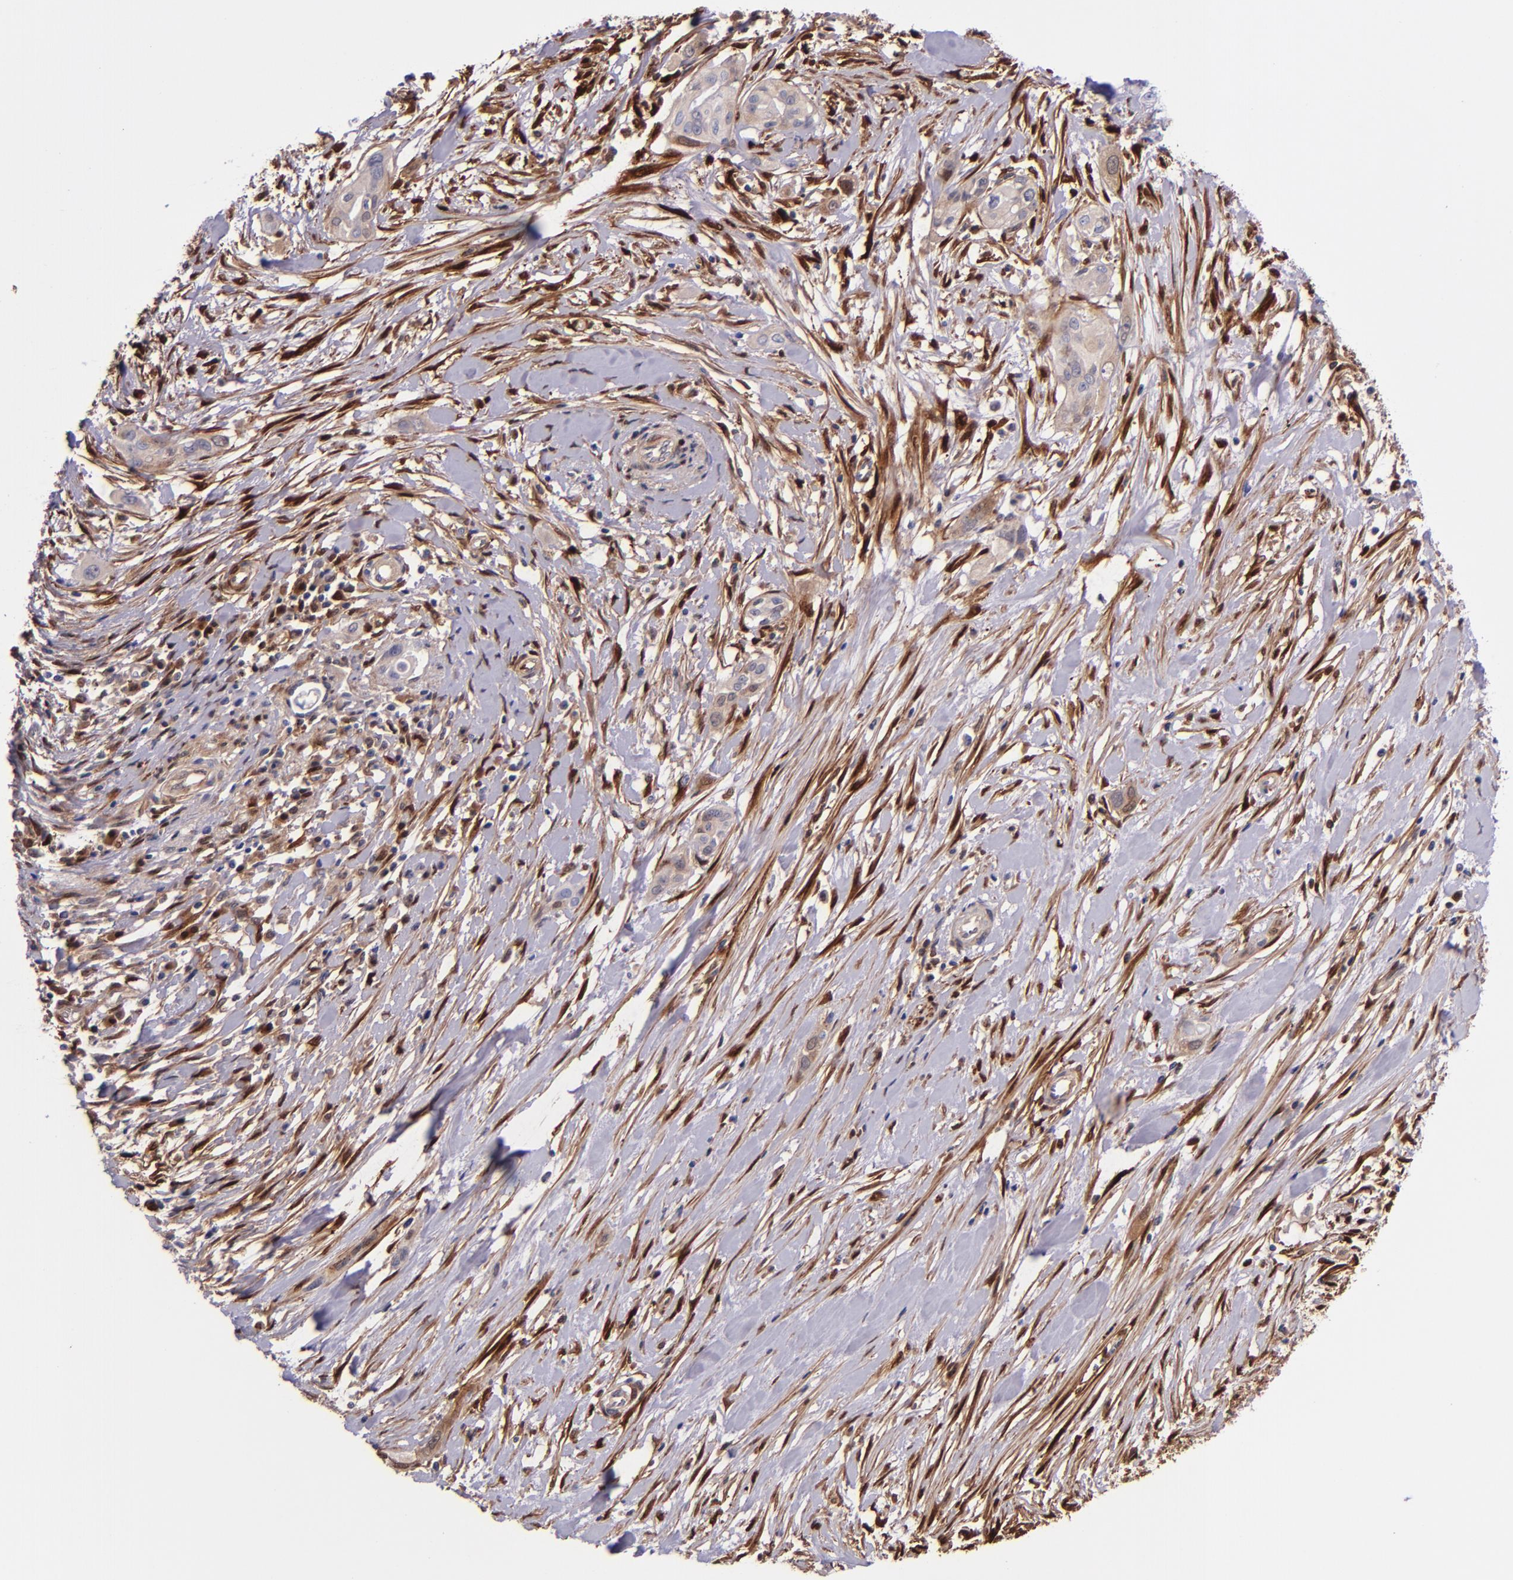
{"staining": {"intensity": "moderate", "quantity": "<25%", "location": "cytoplasmic/membranous"}, "tissue": "pancreatic cancer", "cell_type": "Tumor cells", "image_type": "cancer", "snomed": [{"axis": "morphology", "description": "Adenocarcinoma, NOS"}, {"axis": "topography", "description": "Pancreas"}], "caption": "Immunohistochemistry image of human adenocarcinoma (pancreatic) stained for a protein (brown), which reveals low levels of moderate cytoplasmic/membranous staining in about <25% of tumor cells.", "gene": "LGALS1", "patient": {"sex": "female", "age": 60}}